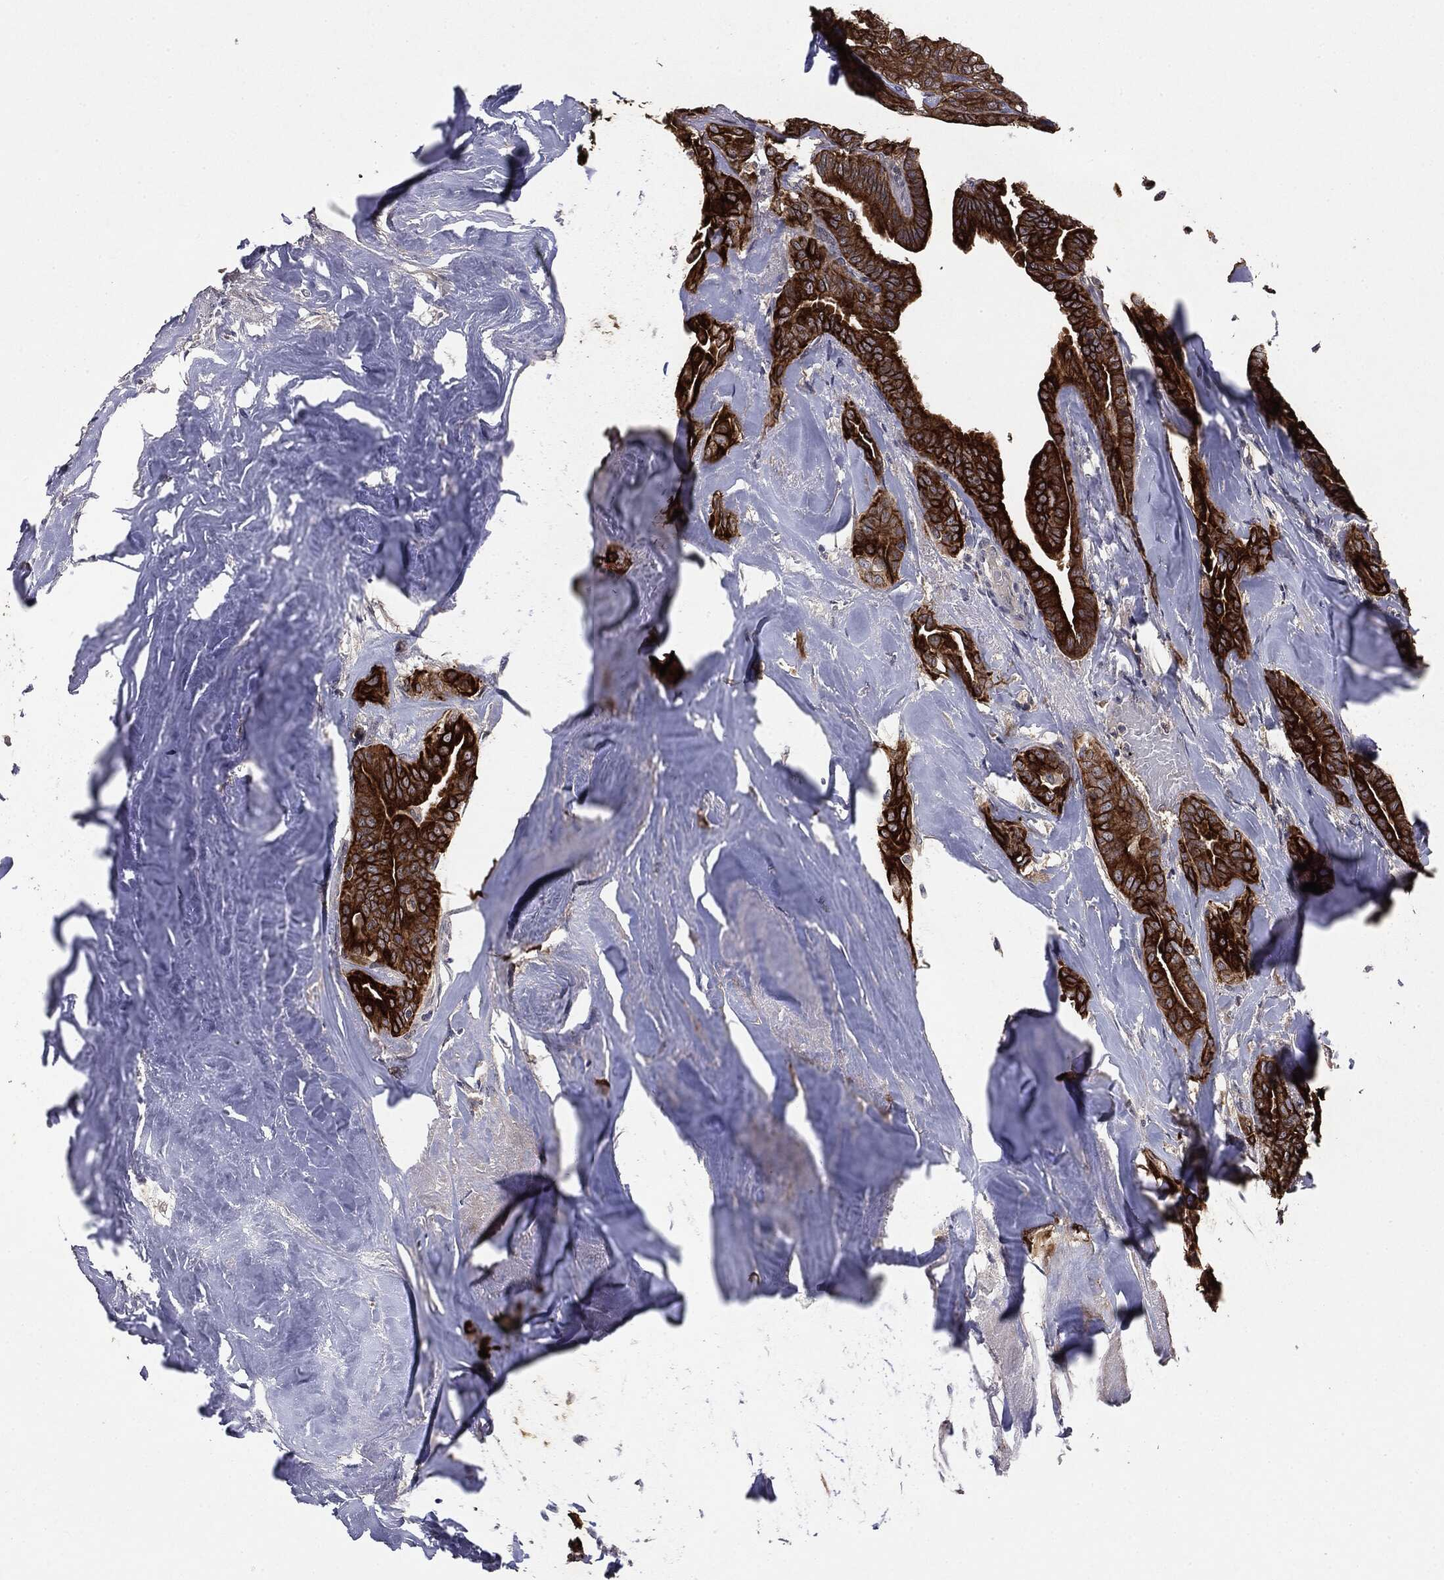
{"staining": {"intensity": "strong", "quantity": ">75%", "location": "cytoplasmic/membranous"}, "tissue": "thyroid cancer", "cell_type": "Tumor cells", "image_type": "cancer", "snomed": [{"axis": "morphology", "description": "Papillary adenocarcinoma, NOS"}, {"axis": "topography", "description": "Thyroid gland"}], "caption": "A high amount of strong cytoplasmic/membranous staining is appreciated in about >75% of tumor cells in papillary adenocarcinoma (thyroid) tissue.", "gene": "KRT7", "patient": {"sex": "male", "age": 61}}